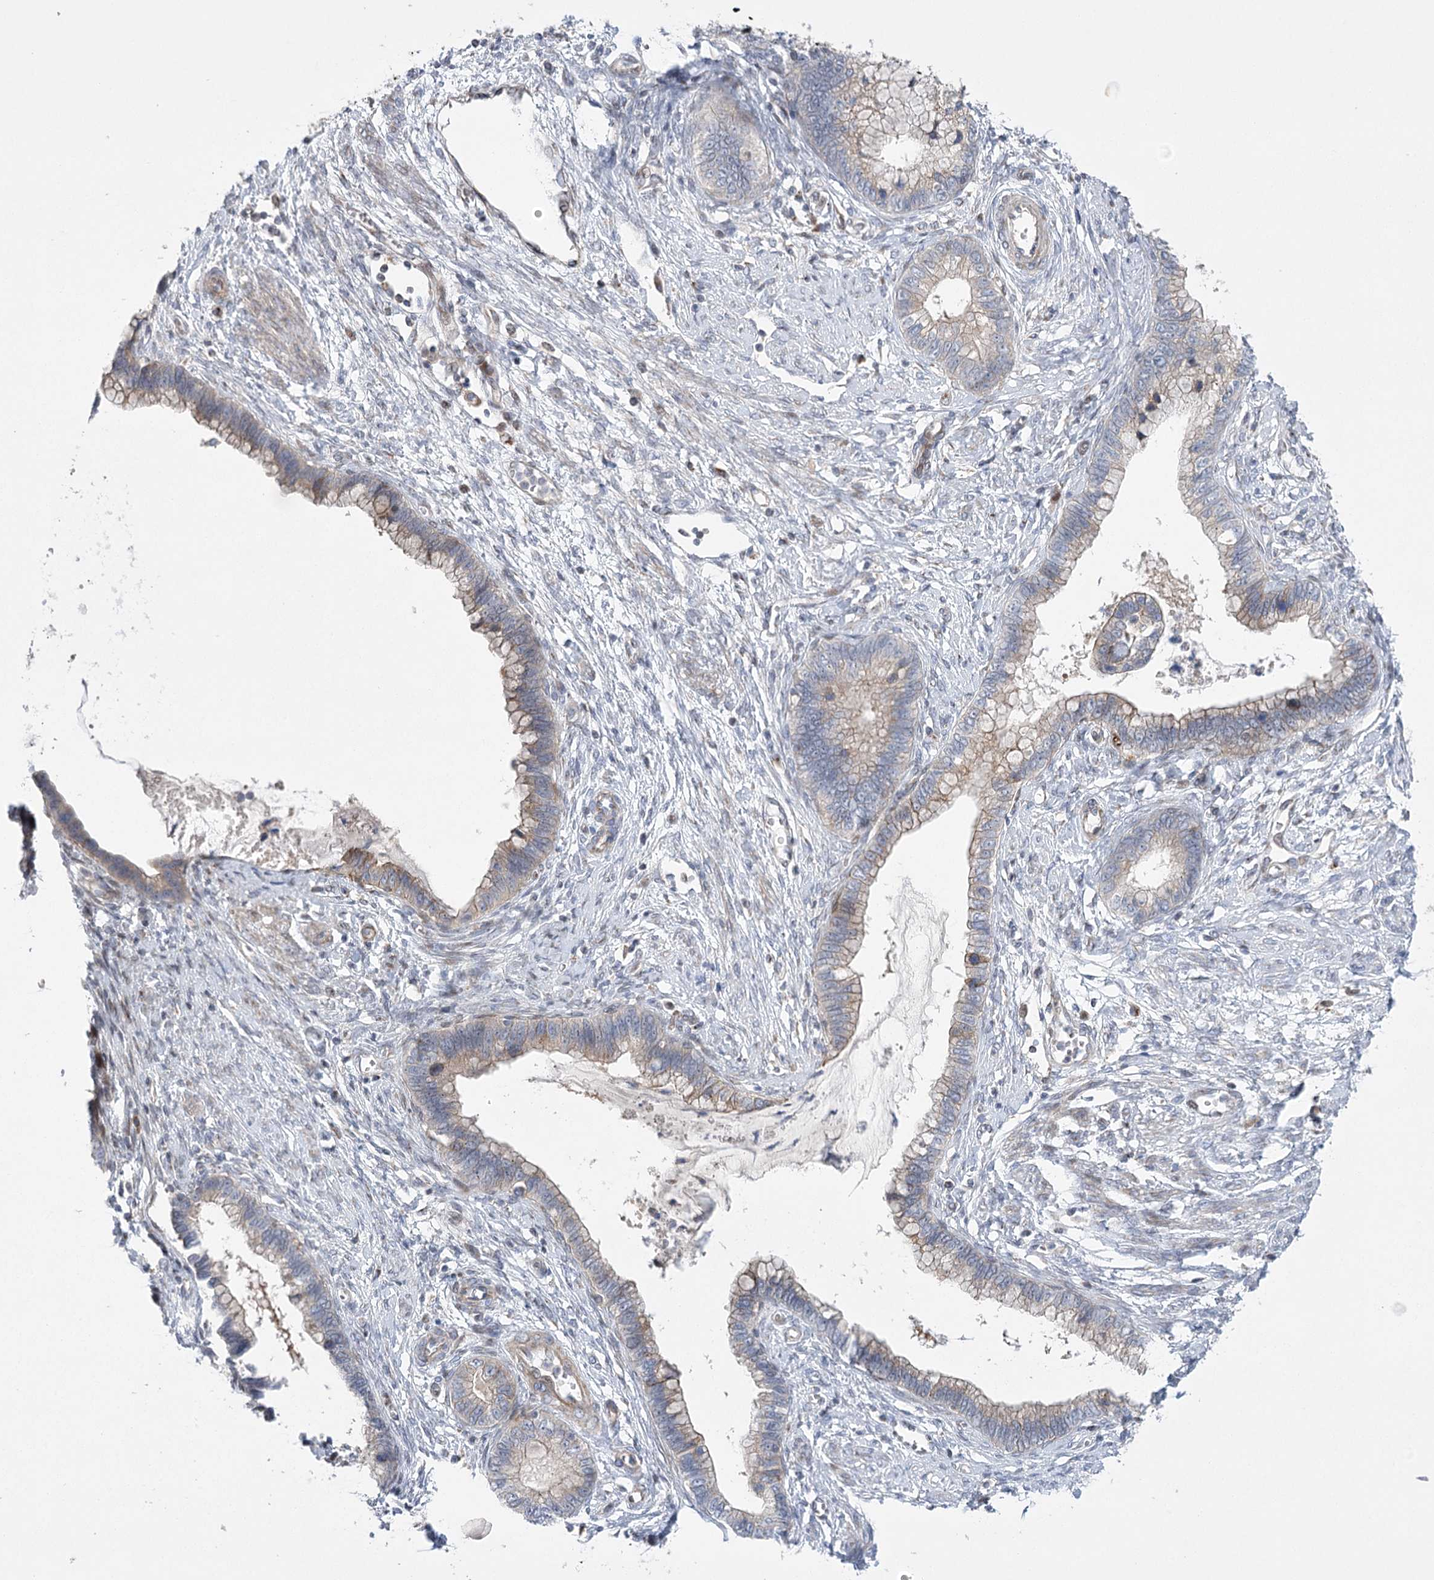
{"staining": {"intensity": "weak", "quantity": "25%-75%", "location": "cytoplasmic/membranous"}, "tissue": "cervical cancer", "cell_type": "Tumor cells", "image_type": "cancer", "snomed": [{"axis": "morphology", "description": "Adenocarcinoma, NOS"}, {"axis": "topography", "description": "Cervix"}], "caption": "Protein positivity by immunohistochemistry demonstrates weak cytoplasmic/membranous positivity in approximately 25%-75% of tumor cells in adenocarcinoma (cervical).", "gene": "NME7", "patient": {"sex": "female", "age": 44}}